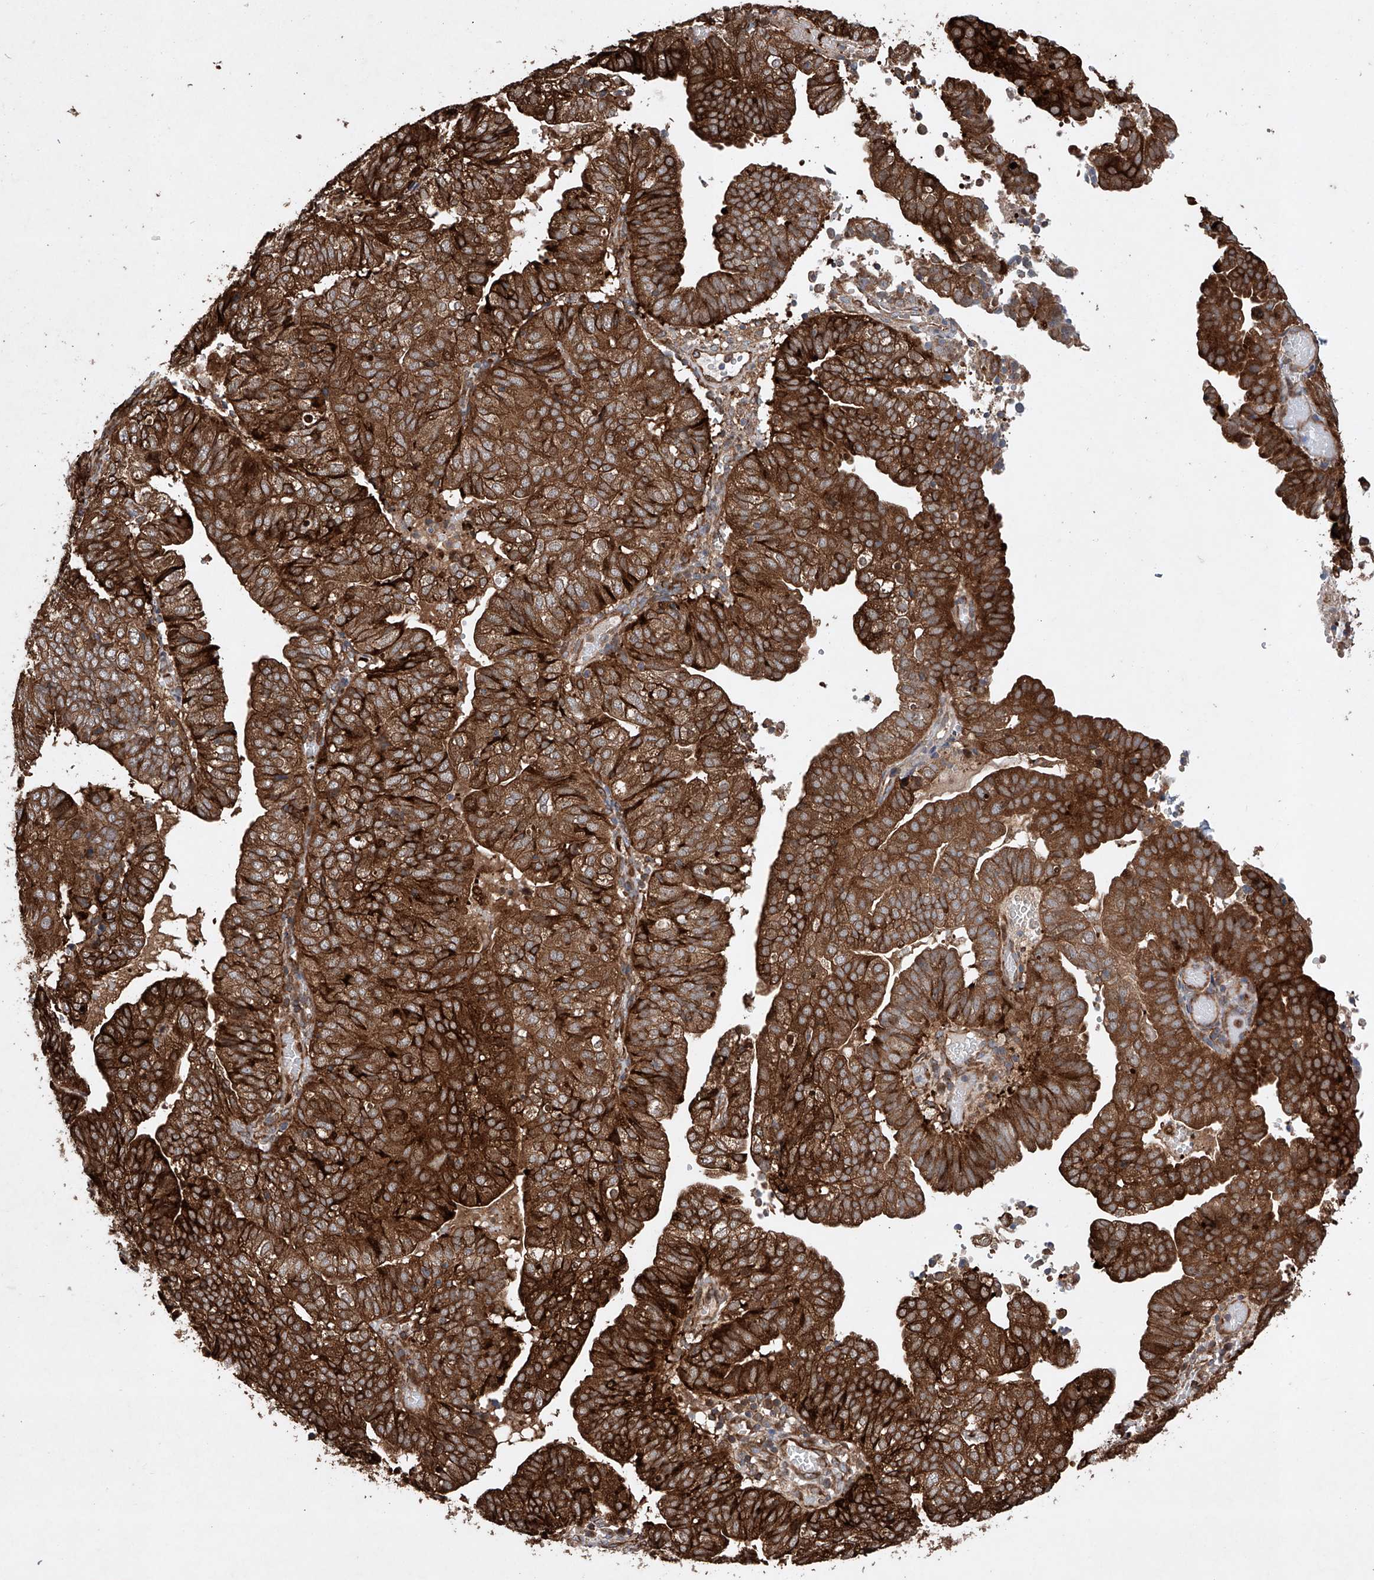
{"staining": {"intensity": "strong", "quantity": ">75%", "location": "cytoplasmic/membranous"}, "tissue": "endometrial cancer", "cell_type": "Tumor cells", "image_type": "cancer", "snomed": [{"axis": "morphology", "description": "Adenocarcinoma, NOS"}, {"axis": "topography", "description": "Uterus"}], "caption": "This image reveals endometrial adenocarcinoma stained with immunohistochemistry to label a protein in brown. The cytoplasmic/membranous of tumor cells show strong positivity for the protein. Nuclei are counter-stained blue.", "gene": "TIMM23", "patient": {"sex": "female", "age": 77}}